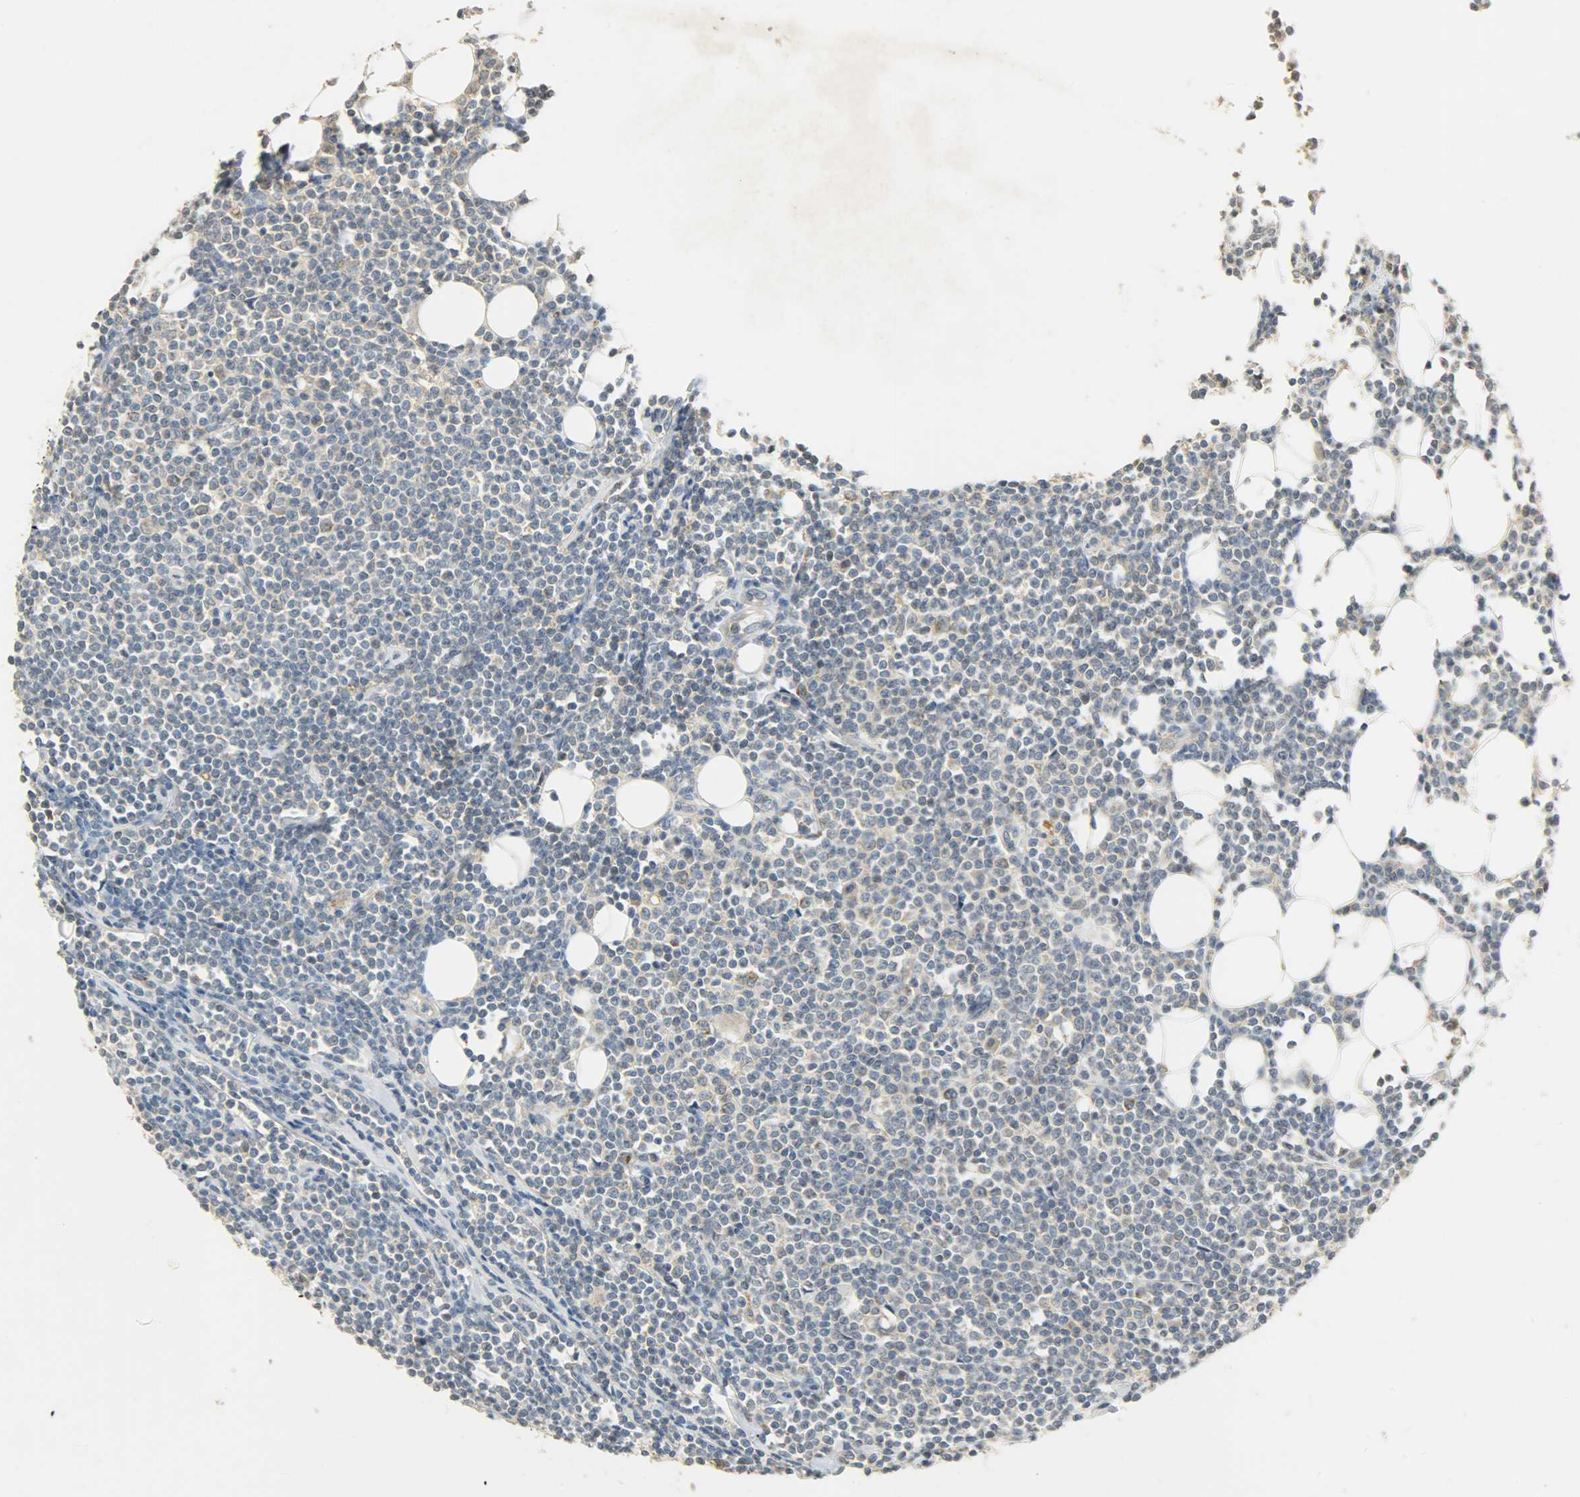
{"staining": {"intensity": "weak", "quantity": "25%-75%", "location": "cytoplasmic/membranous"}, "tissue": "lymphoma", "cell_type": "Tumor cells", "image_type": "cancer", "snomed": [{"axis": "morphology", "description": "Malignant lymphoma, non-Hodgkin's type, Low grade"}, {"axis": "topography", "description": "Soft tissue"}], "caption": "Malignant lymphoma, non-Hodgkin's type (low-grade) tissue exhibits weak cytoplasmic/membranous positivity in about 25%-75% of tumor cells, visualized by immunohistochemistry.", "gene": "HDHD5", "patient": {"sex": "male", "age": 92}}